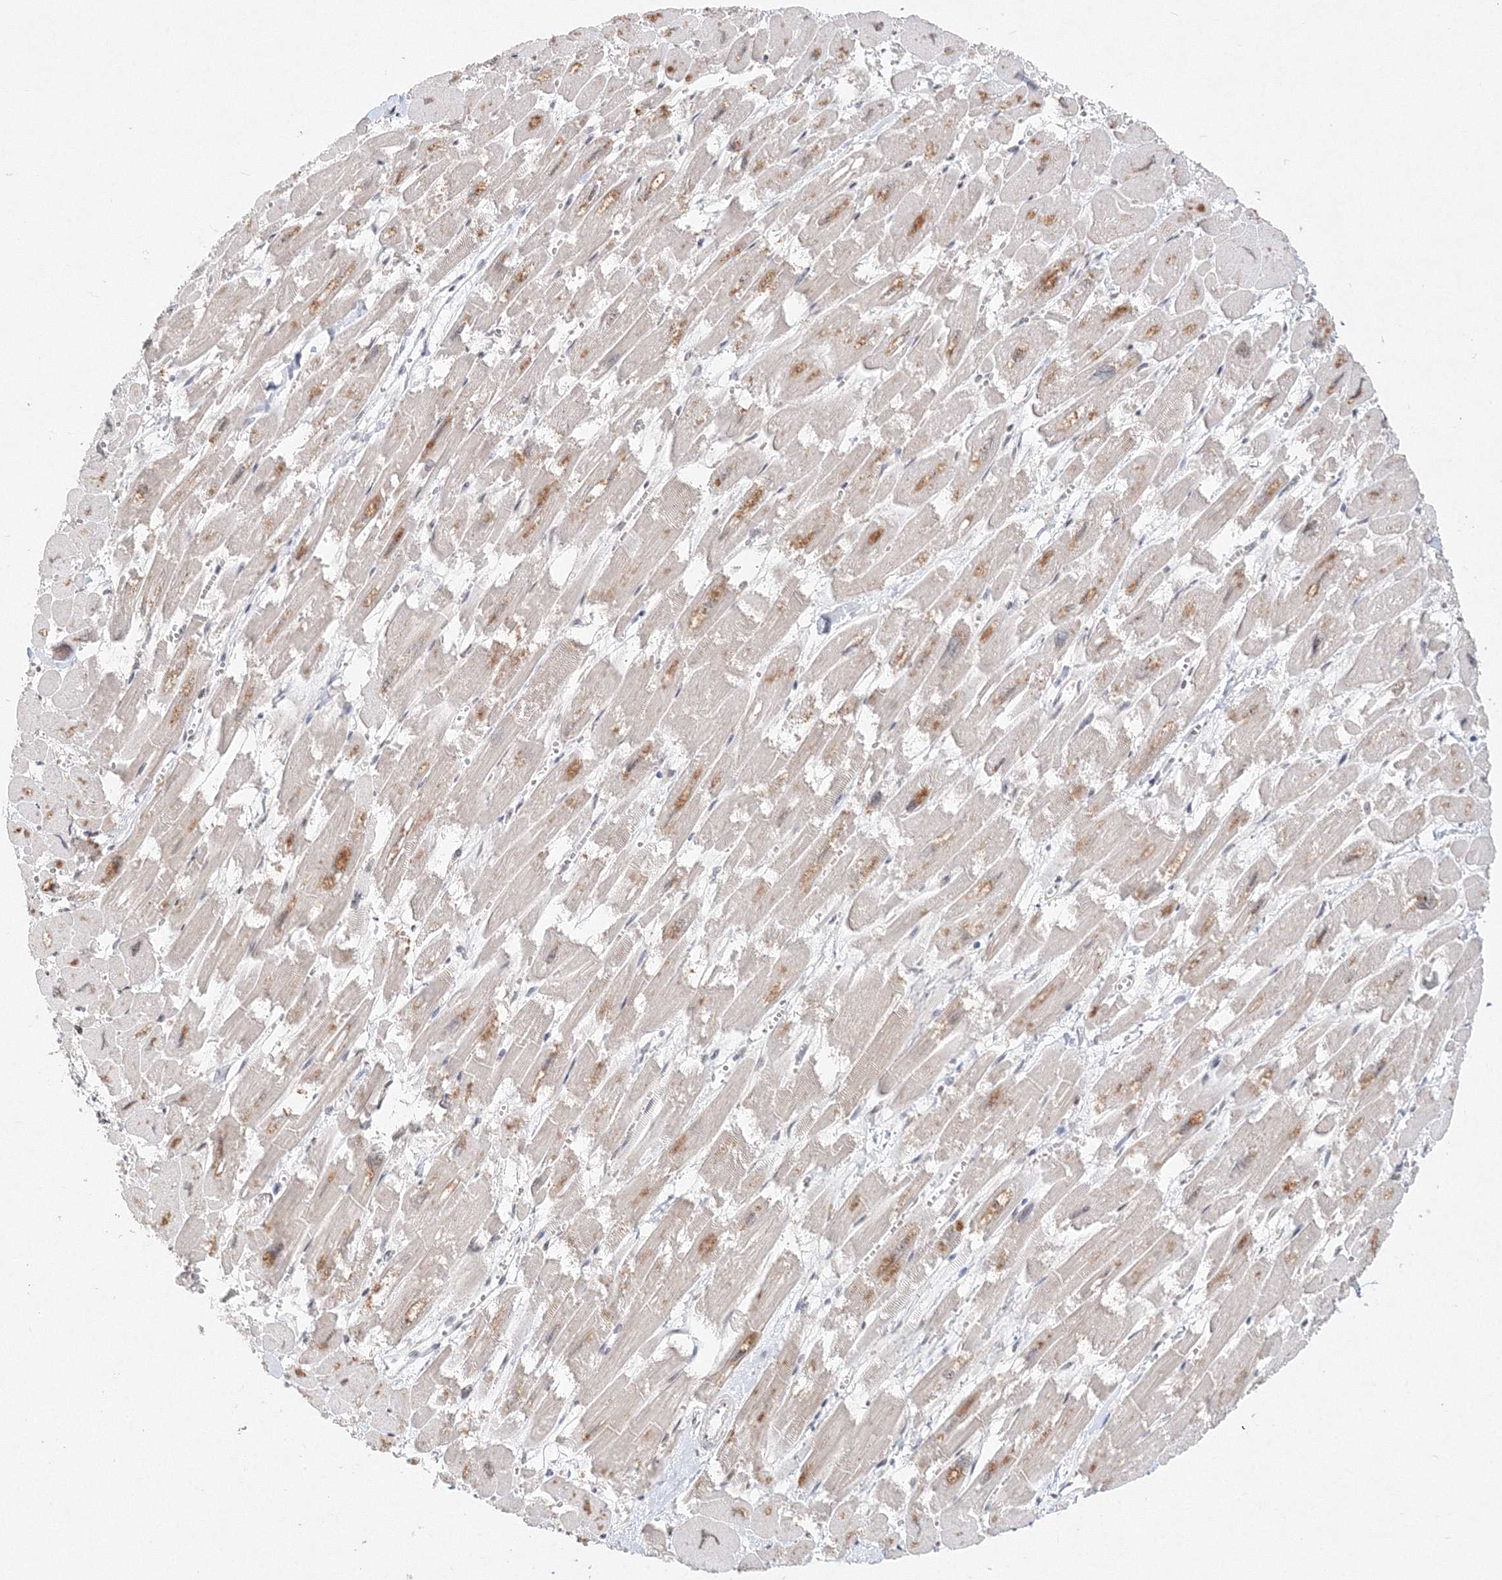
{"staining": {"intensity": "moderate", "quantity": ">75%", "location": "cytoplasmic/membranous"}, "tissue": "heart muscle", "cell_type": "Cardiomyocytes", "image_type": "normal", "snomed": [{"axis": "morphology", "description": "Normal tissue, NOS"}, {"axis": "topography", "description": "Heart"}], "caption": "The image exhibits immunohistochemical staining of normal heart muscle. There is moderate cytoplasmic/membranous staining is seen in about >75% of cardiomyocytes.", "gene": "IWS1", "patient": {"sex": "male", "age": 54}}